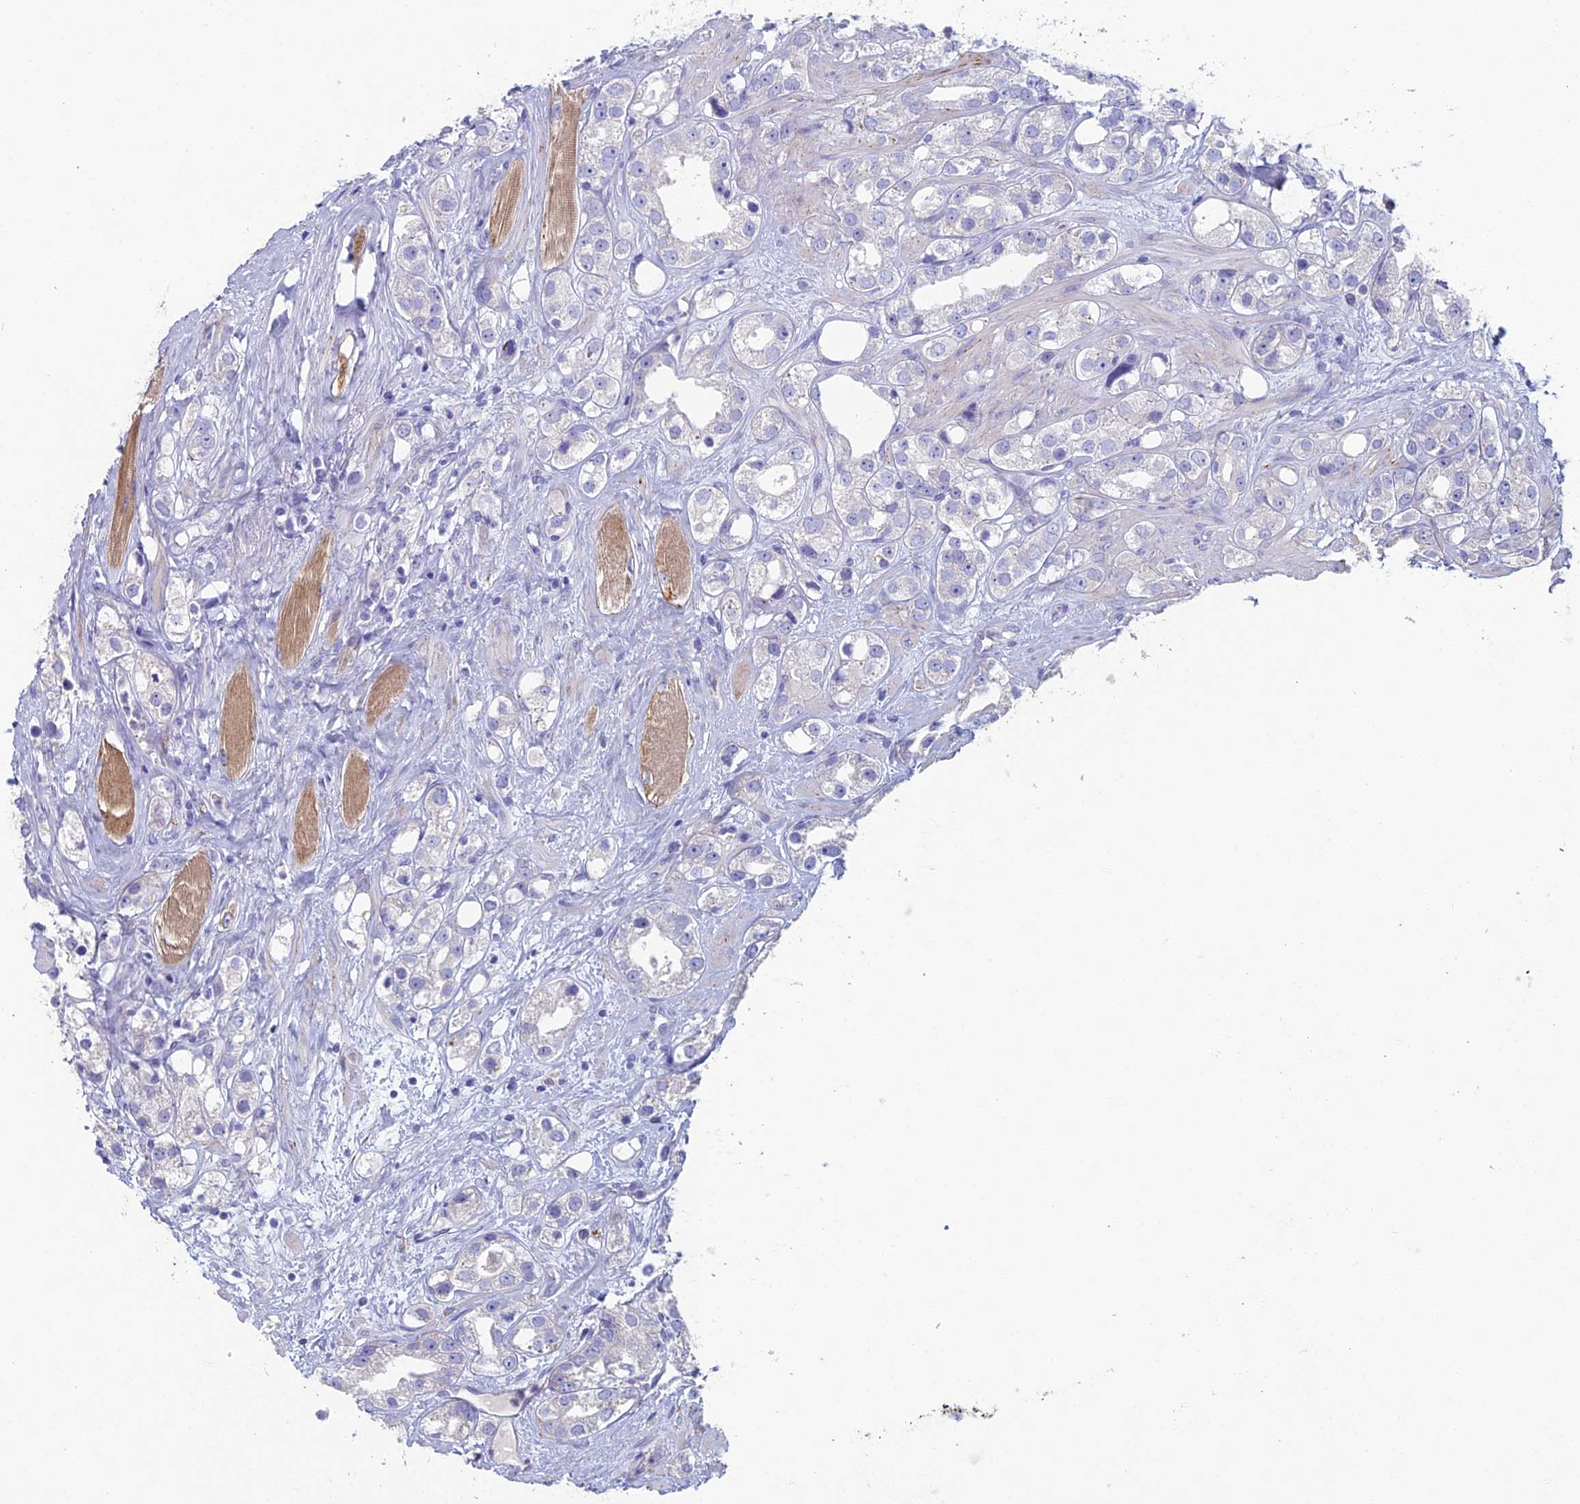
{"staining": {"intensity": "negative", "quantity": "none", "location": "none"}, "tissue": "prostate cancer", "cell_type": "Tumor cells", "image_type": "cancer", "snomed": [{"axis": "morphology", "description": "Adenocarcinoma, NOS"}, {"axis": "topography", "description": "Prostate"}], "caption": "Immunohistochemical staining of prostate adenocarcinoma exhibits no significant positivity in tumor cells. (DAB (3,3'-diaminobenzidine) immunohistochemistry visualized using brightfield microscopy, high magnification).", "gene": "NCAM1", "patient": {"sex": "male", "age": 79}}